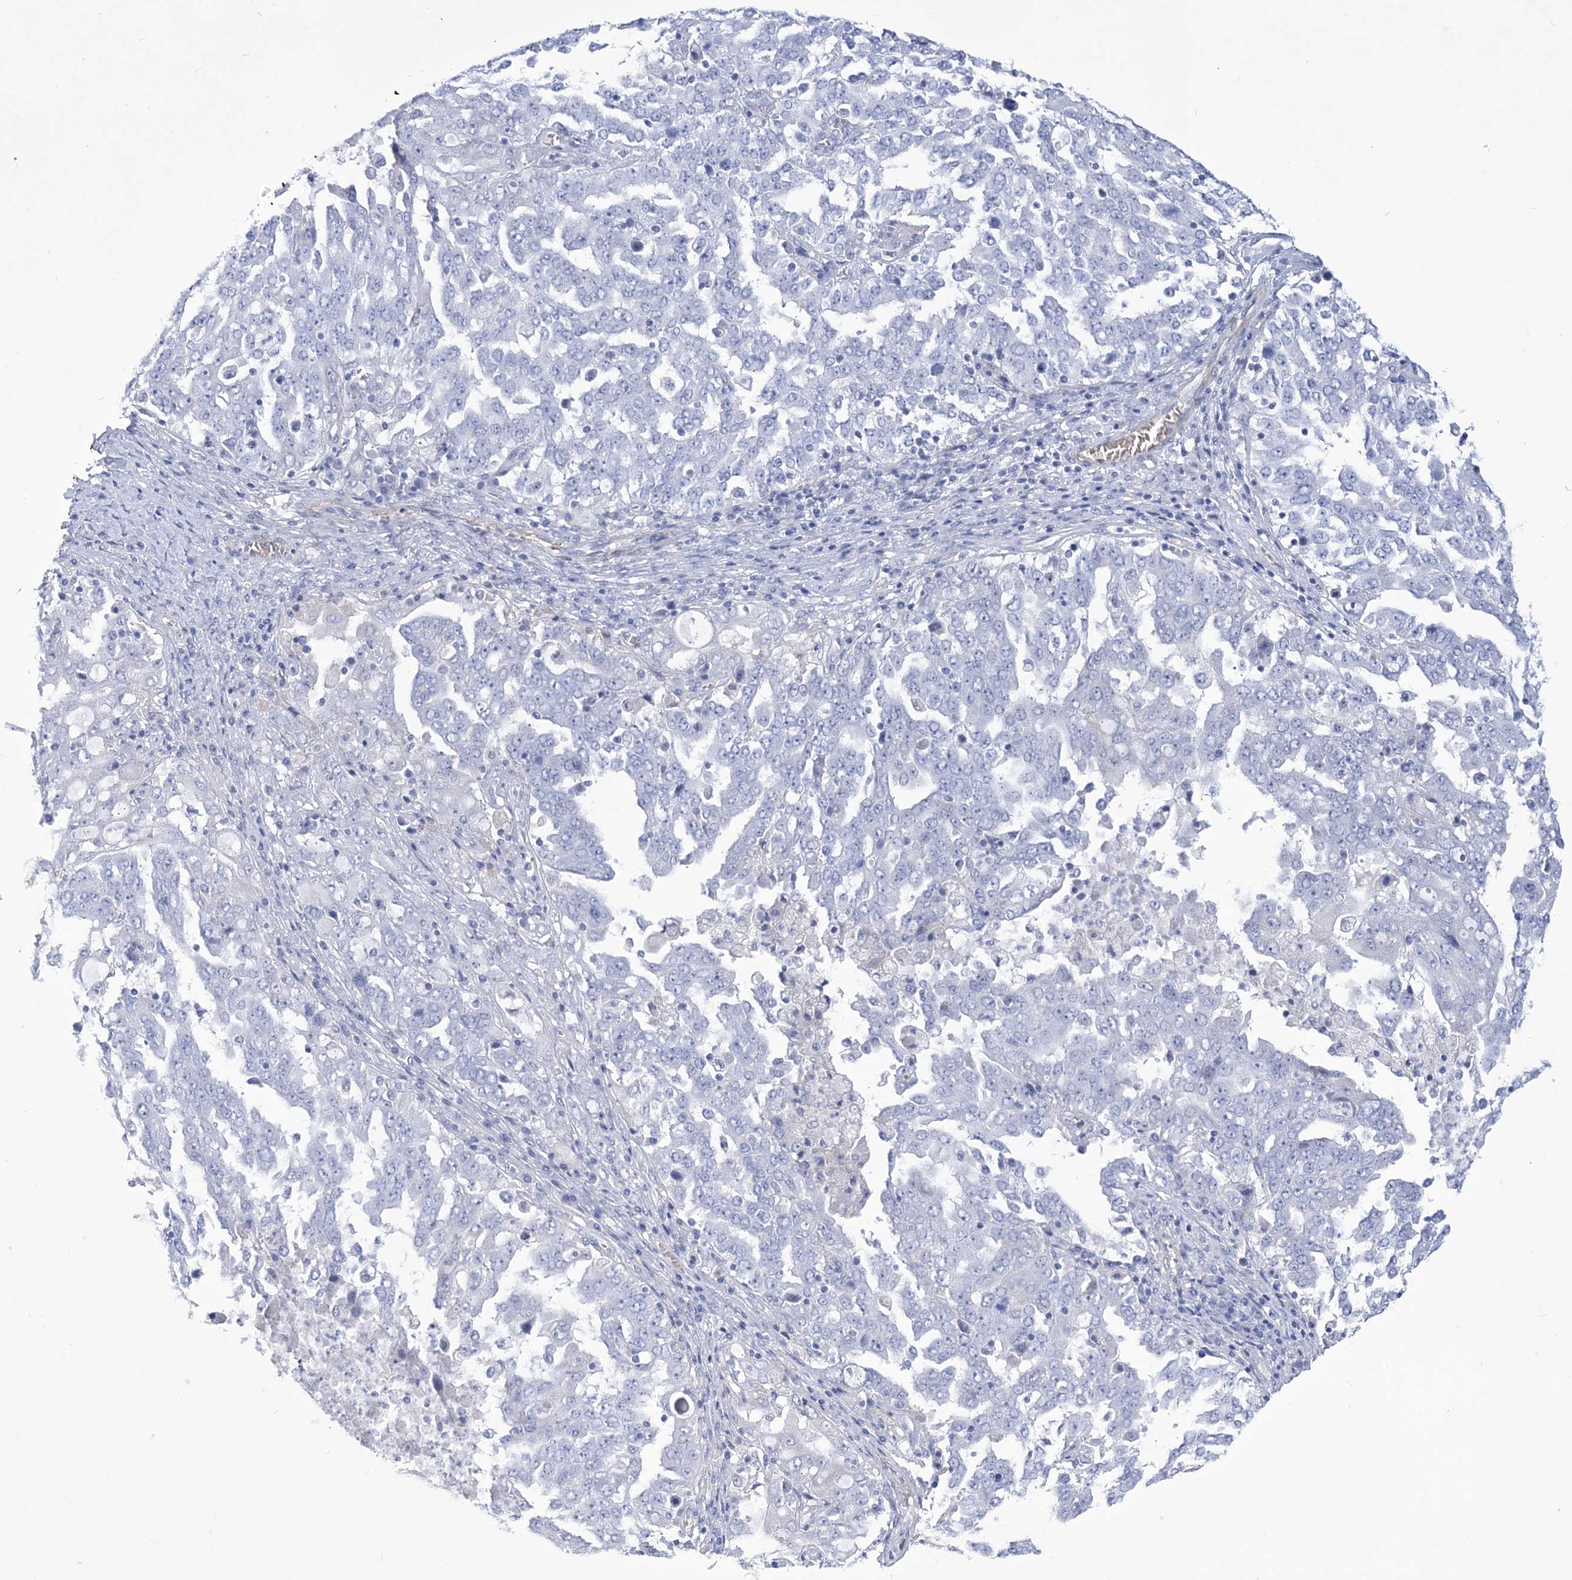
{"staining": {"intensity": "negative", "quantity": "none", "location": "none"}, "tissue": "ovarian cancer", "cell_type": "Tumor cells", "image_type": "cancer", "snomed": [{"axis": "morphology", "description": "Carcinoma, endometroid"}, {"axis": "topography", "description": "Ovary"}], "caption": "This is an immunohistochemistry photomicrograph of endometroid carcinoma (ovarian). There is no expression in tumor cells.", "gene": "WDR74", "patient": {"sex": "female", "age": 62}}